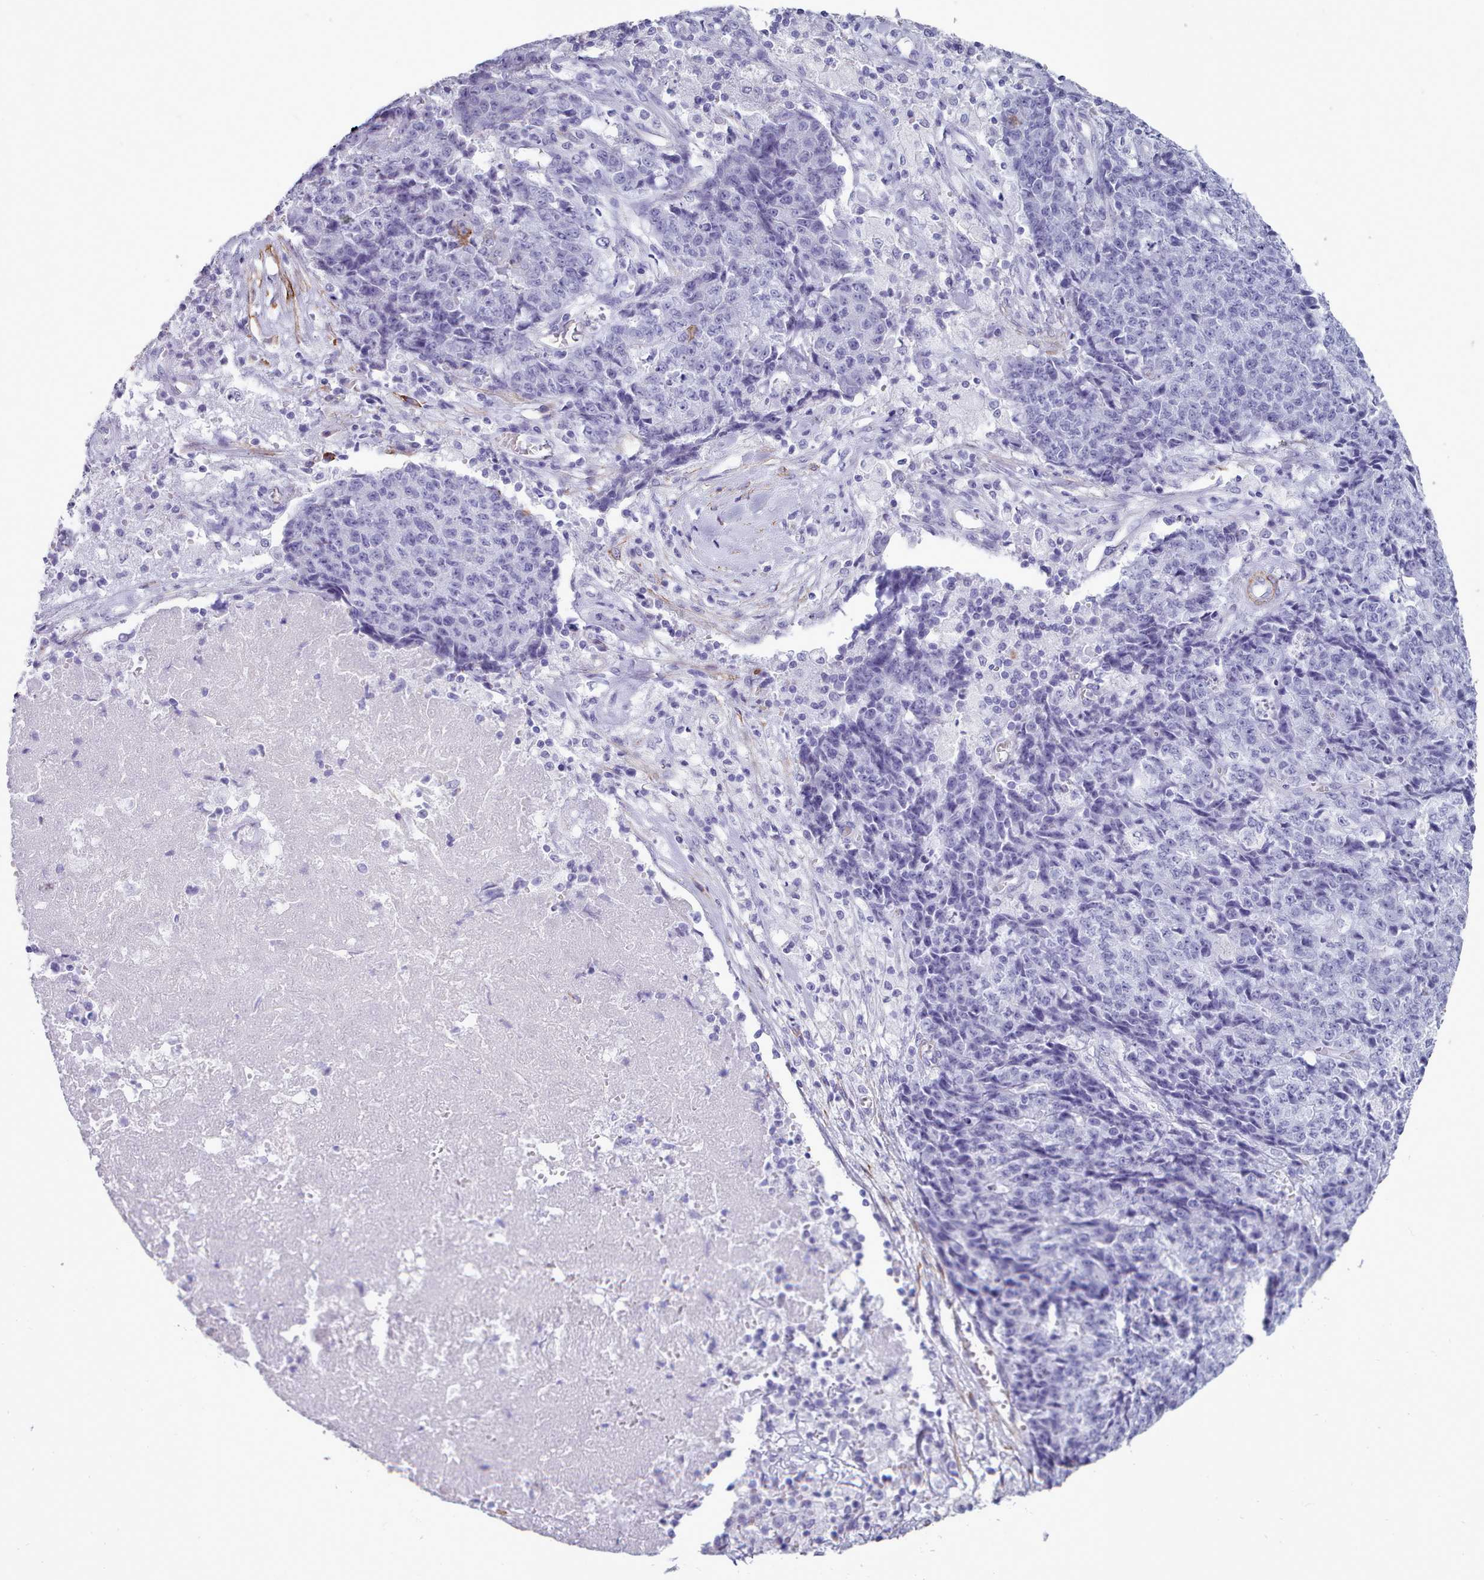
{"staining": {"intensity": "moderate", "quantity": "<25%", "location": "cytoplasmic/membranous"}, "tissue": "ovarian cancer", "cell_type": "Tumor cells", "image_type": "cancer", "snomed": [{"axis": "morphology", "description": "Carcinoma, endometroid"}, {"axis": "topography", "description": "Ovary"}], "caption": "Tumor cells exhibit moderate cytoplasmic/membranous staining in about <25% of cells in endometroid carcinoma (ovarian). The staining was performed using DAB (3,3'-diaminobenzidine), with brown indicating positive protein expression. Nuclei are stained blue with hematoxylin.", "gene": "FPGS", "patient": {"sex": "female", "age": 42}}